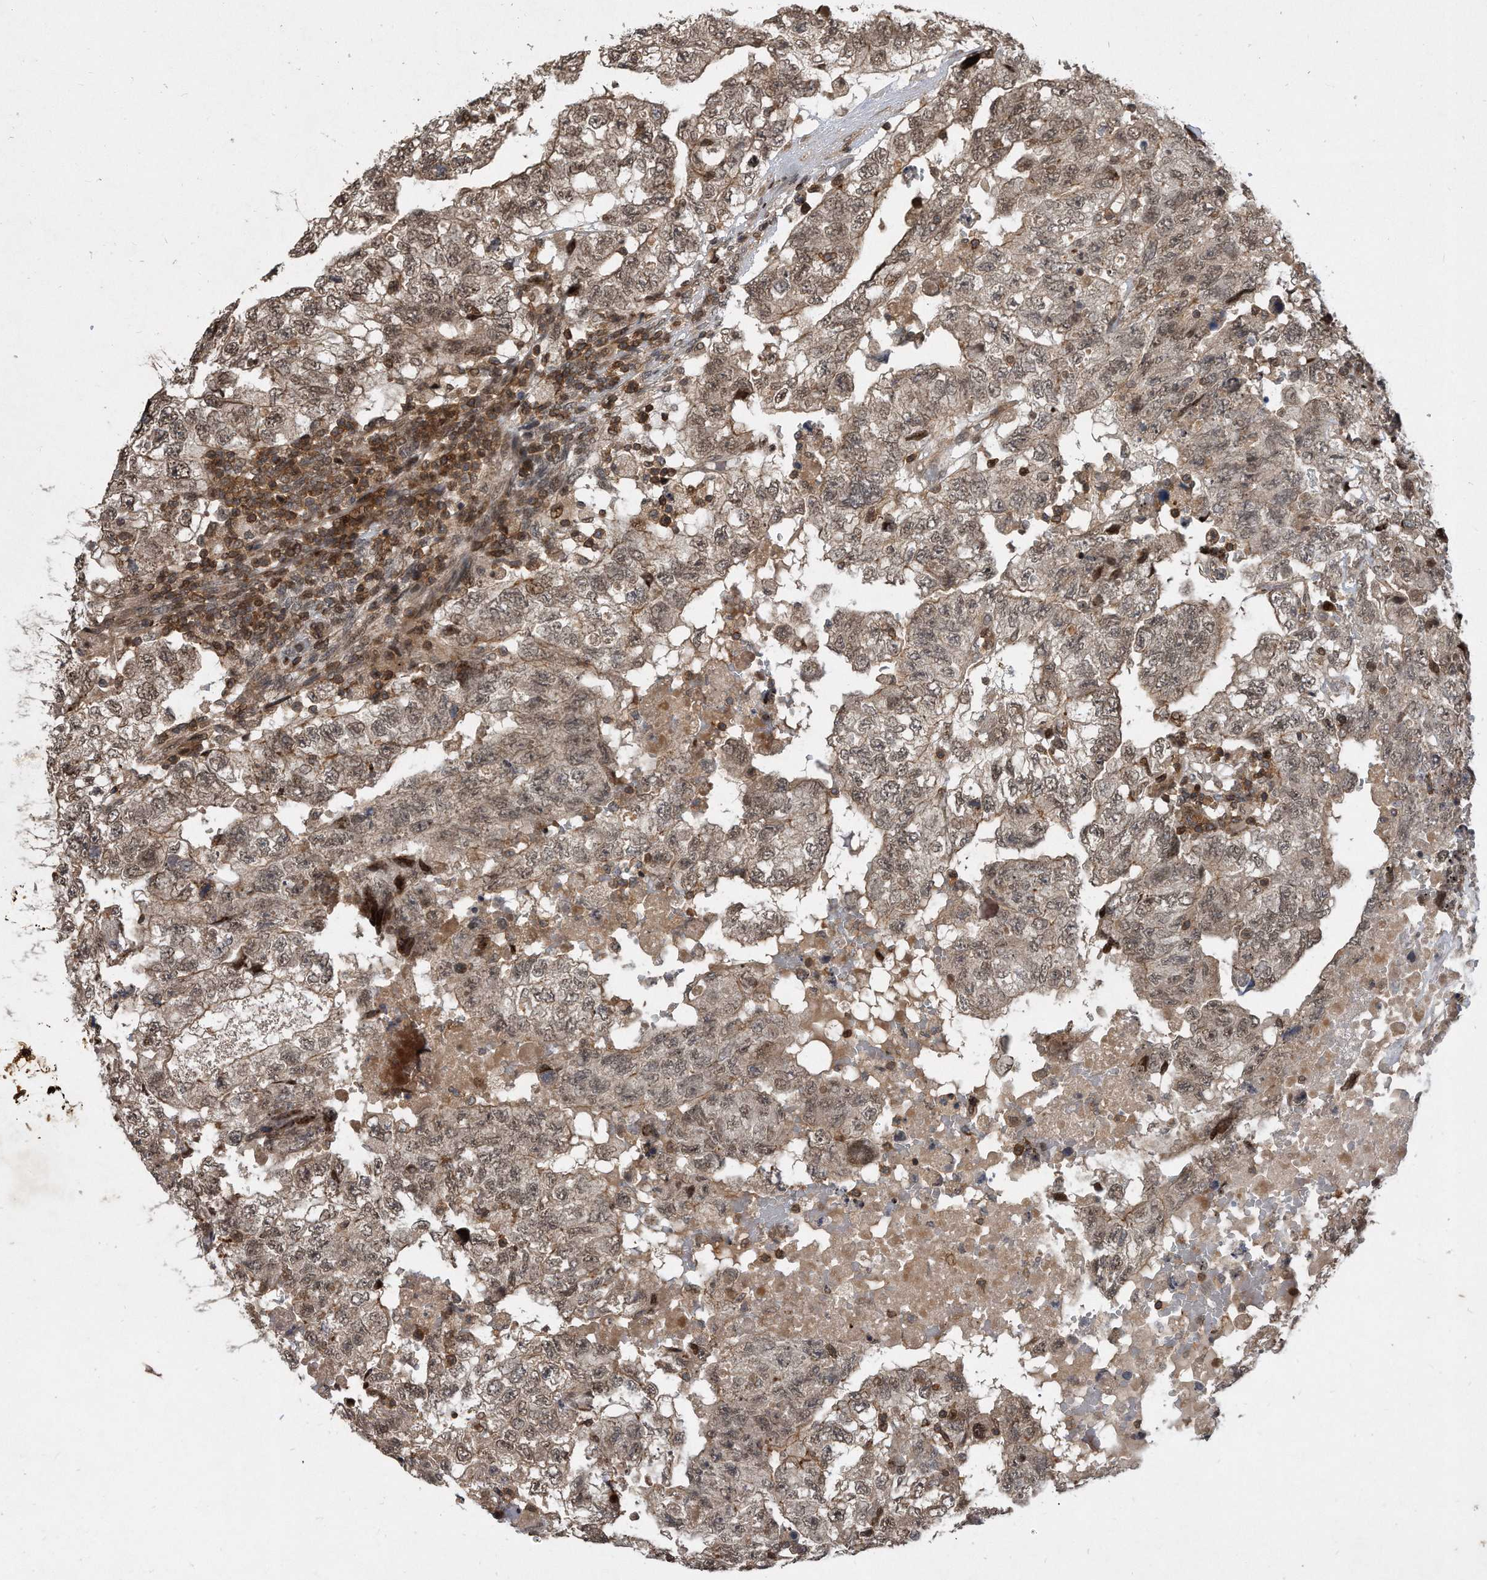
{"staining": {"intensity": "weak", "quantity": ">75%", "location": "cytoplasmic/membranous,nuclear"}, "tissue": "testis cancer", "cell_type": "Tumor cells", "image_type": "cancer", "snomed": [{"axis": "morphology", "description": "Carcinoma, Embryonal, NOS"}, {"axis": "topography", "description": "Testis"}], "caption": "There is low levels of weak cytoplasmic/membranous and nuclear expression in tumor cells of testis cancer (embryonal carcinoma), as demonstrated by immunohistochemical staining (brown color).", "gene": "PGBD2", "patient": {"sex": "male", "age": 36}}